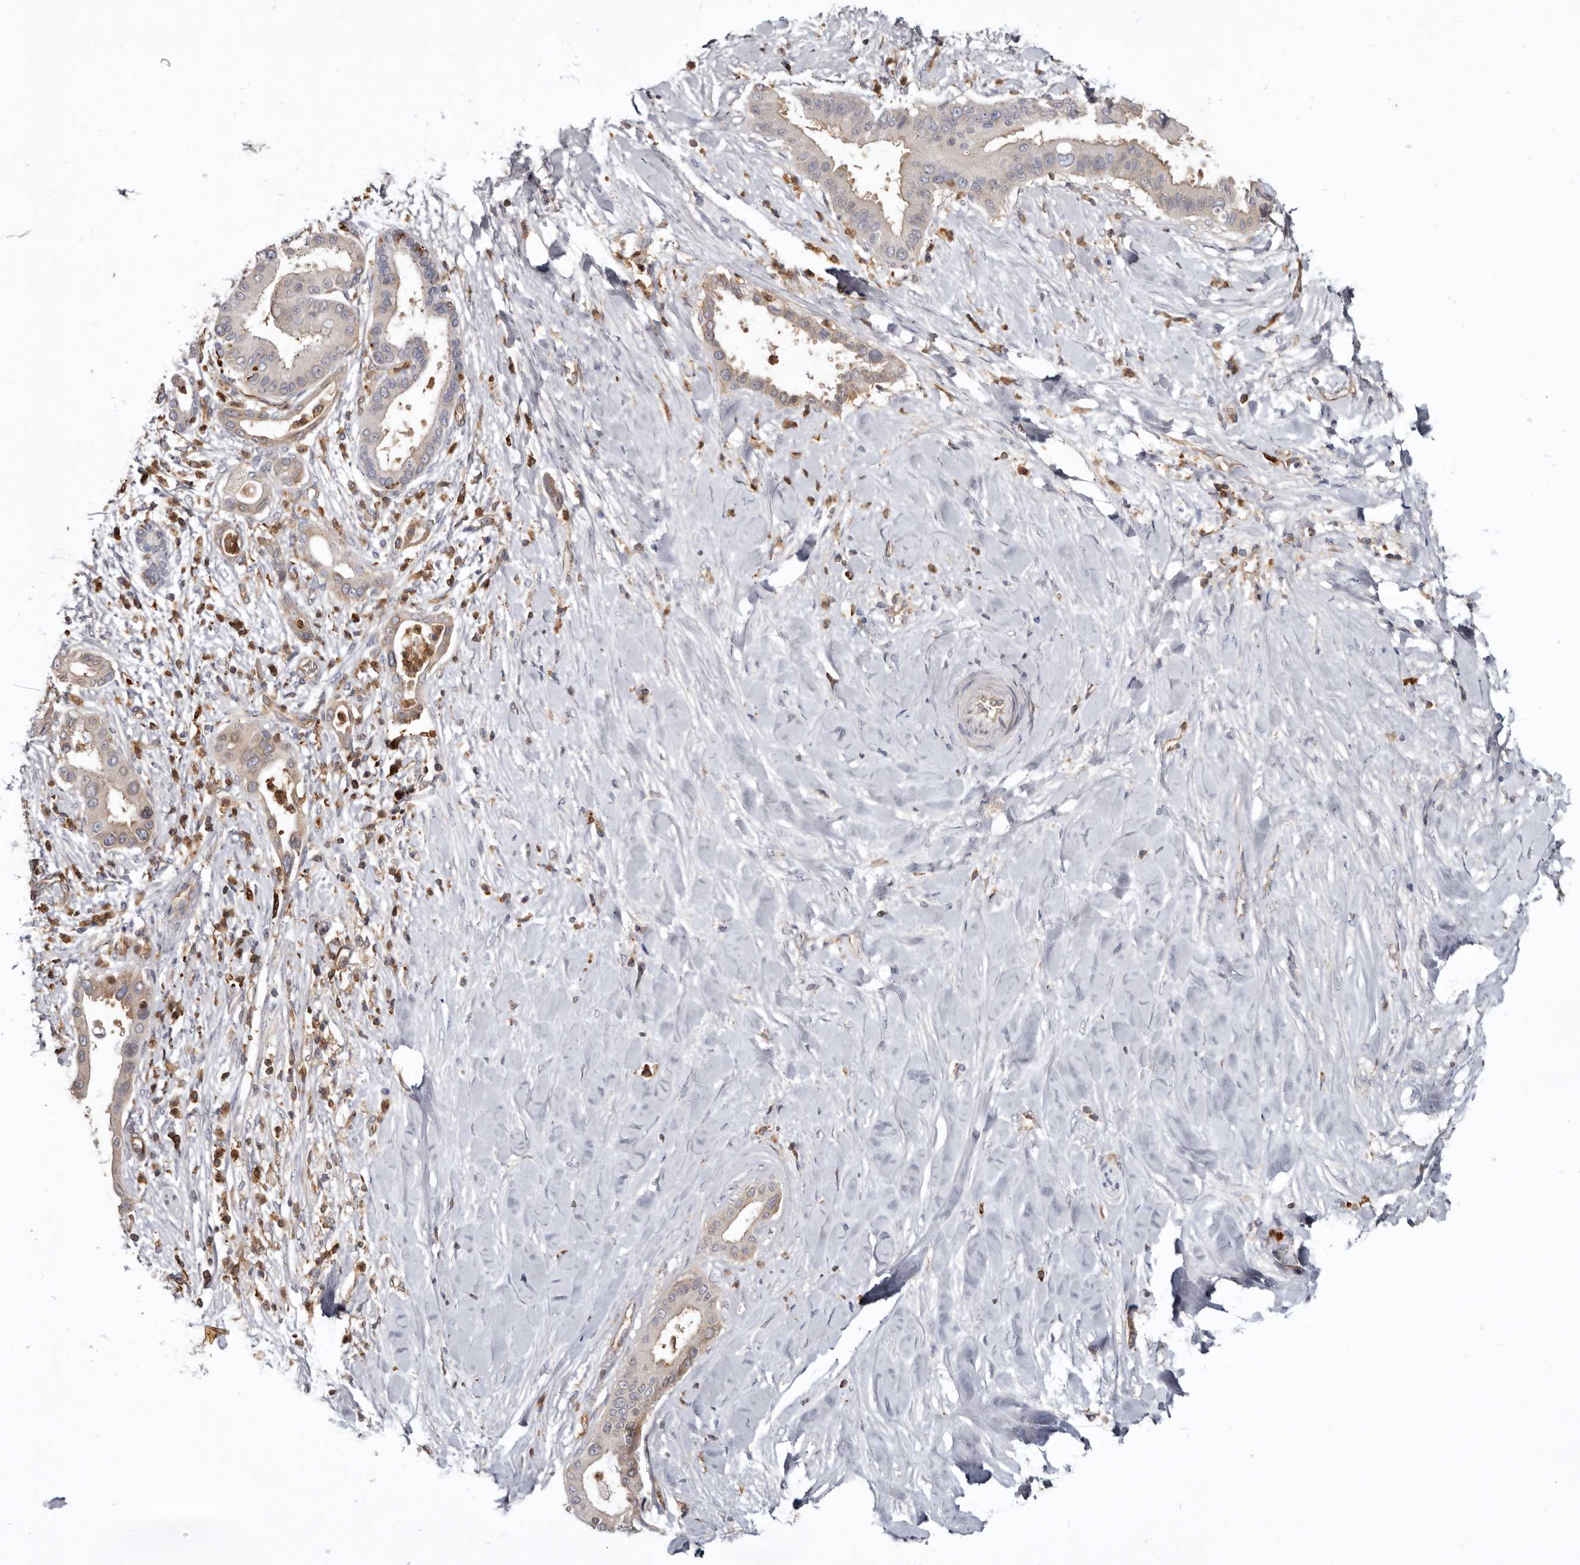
{"staining": {"intensity": "weak", "quantity": "25%-75%", "location": "cytoplasmic/membranous"}, "tissue": "liver cancer", "cell_type": "Tumor cells", "image_type": "cancer", "snomed": [{"axis": "morphology", "description": "Cholangiocarcinoma"}, {"axis": "topography", "description": "Liver"}], "caption": "Liver cancer stained with IHC exhibits weak cytoplasmic/membranous staining in approximately 25%-75% of tumor cells.", "gene": "CBL", "patient": {"sex": "female", "age": 54}}